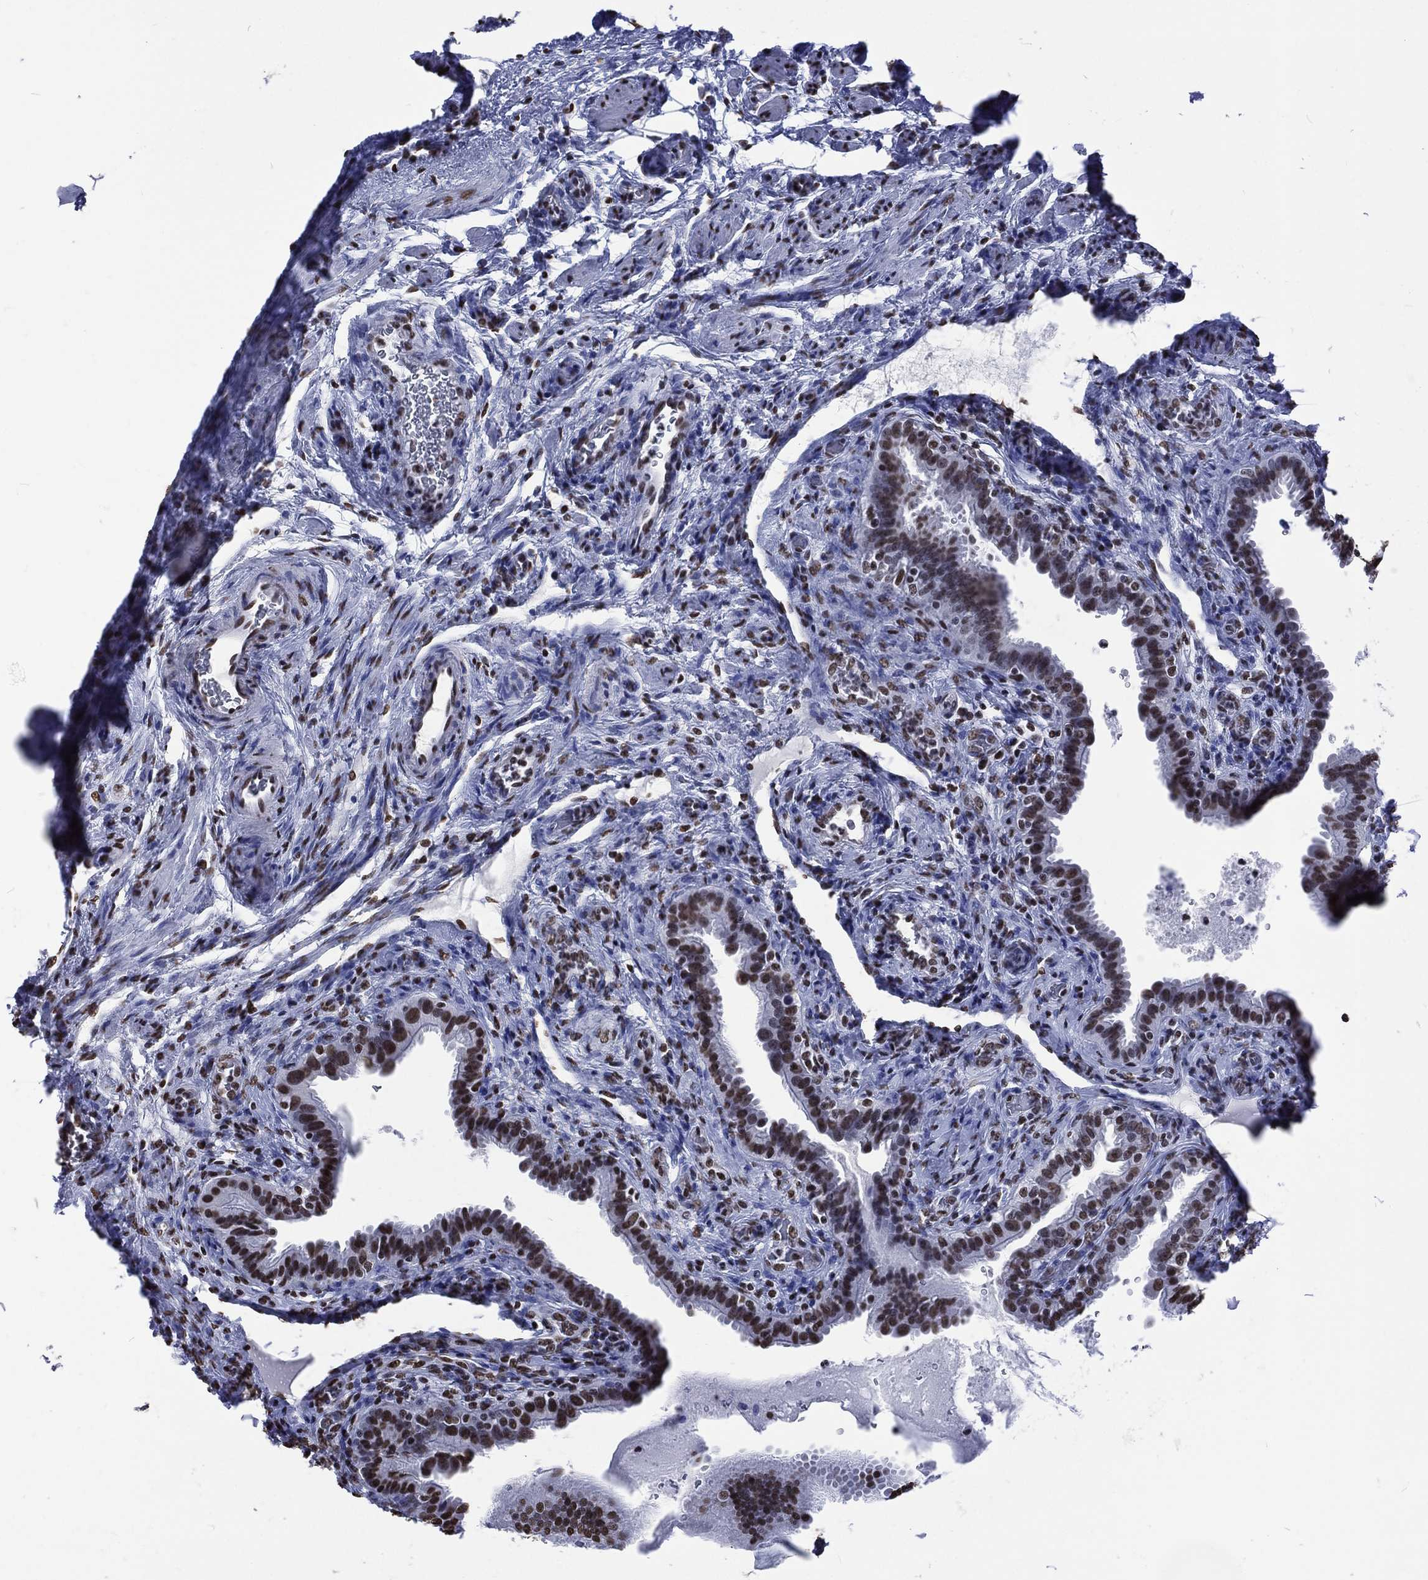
{"staining": {"intensity": "moderate", "quantity": ">75%", "location": "nuclear"}, "tissue": "fallopian tube", "cell_type": "Glandular cells", "image_type": "normal", "snomed": [{"axis": "morphology", "description": "Normal tissue, NOS"}, {"axis": "topography", "description": "Fallopian tube"}], "caption": "Moderate nuclear staining is identified in approximately >75% of glandular cells in normal fallopian tube.", "gene": "RETREG2", "patient": {"sex": "female", "age": 41}}